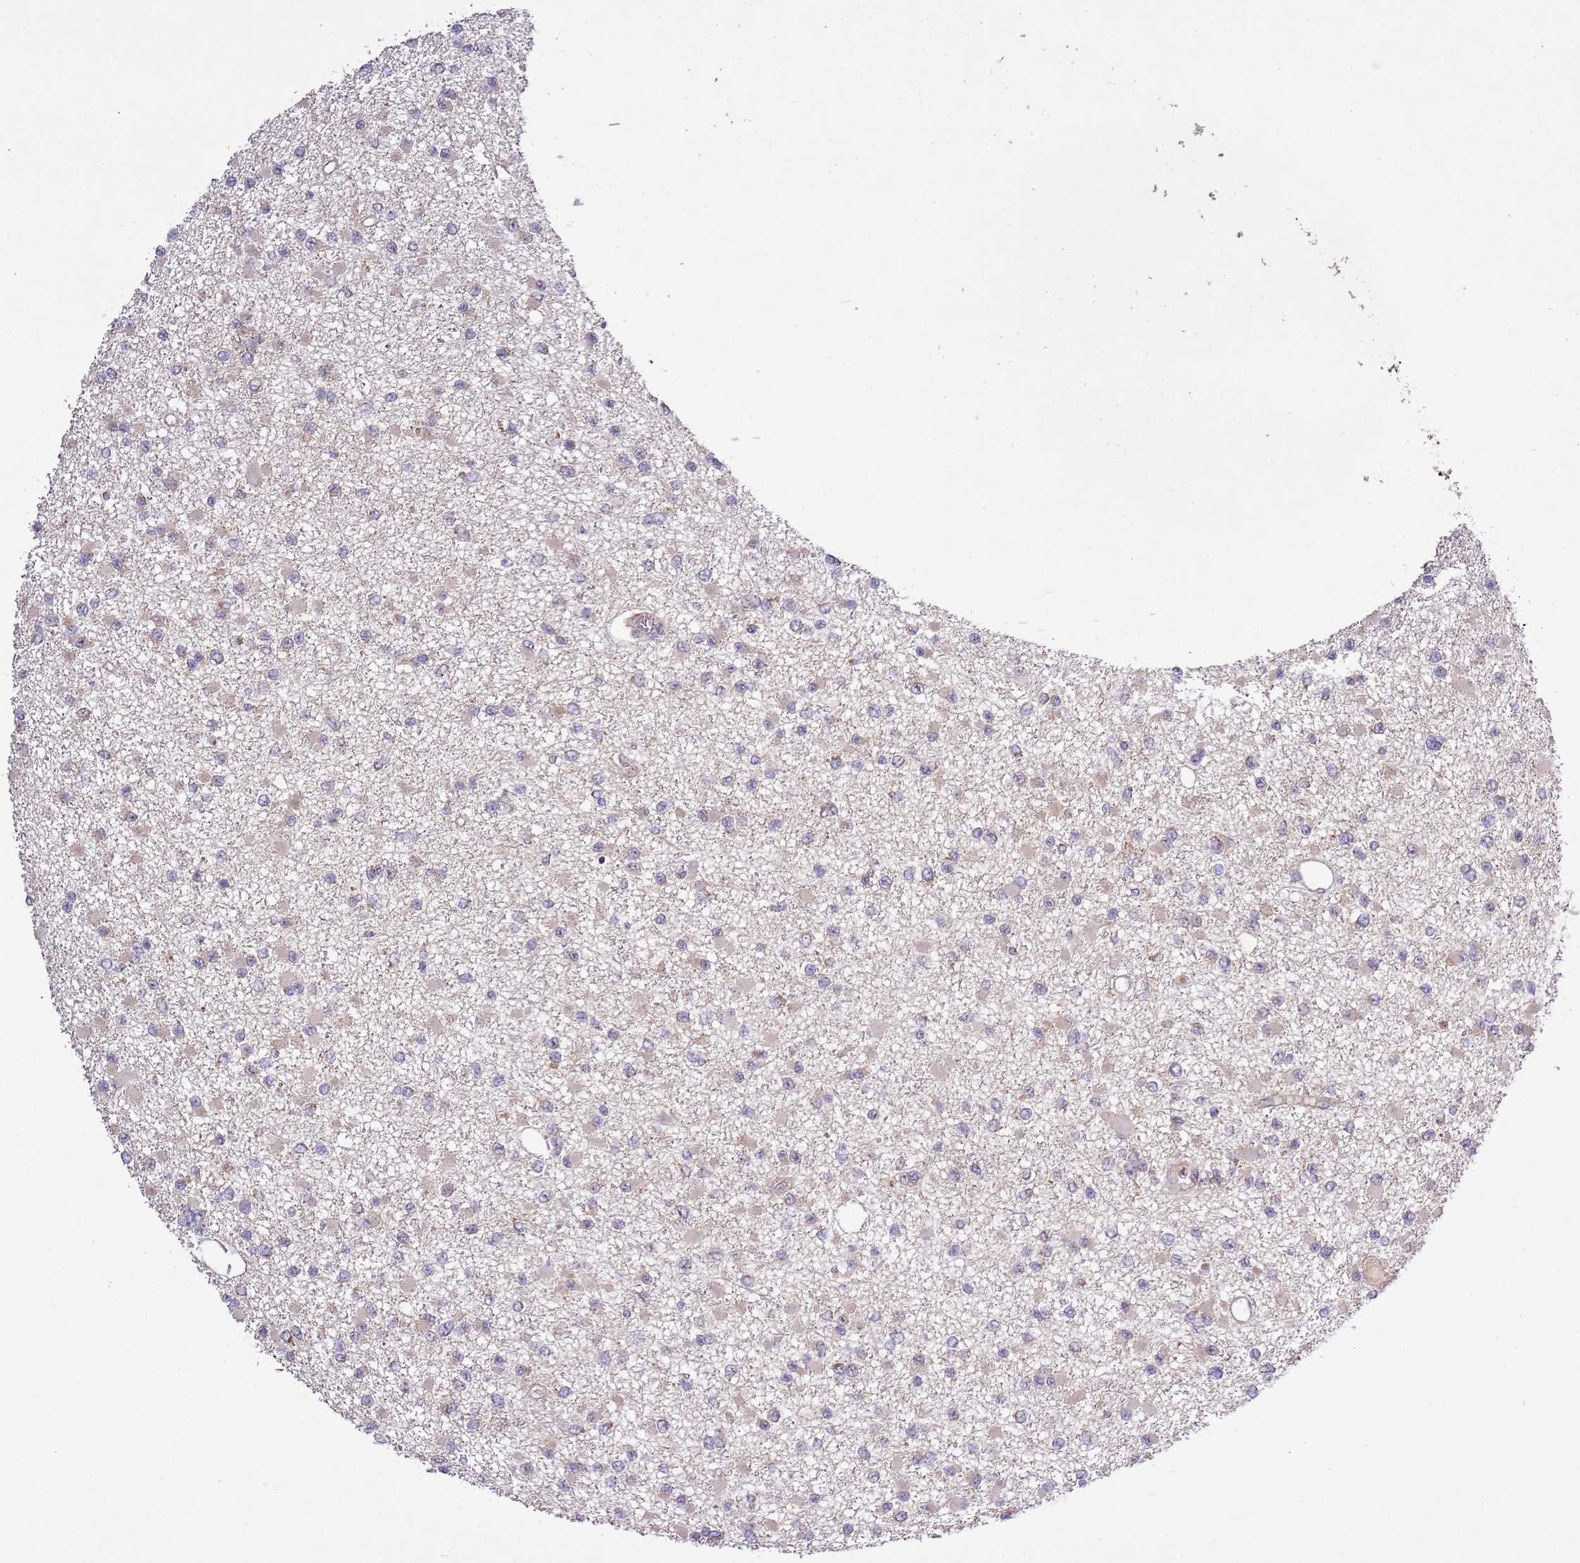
{"staining": {"intensity": "weak", "quantity": "<25%", "location": "cytoplasmic/membranous"}, "tissue": "glioma", "cell_type": "Tumor cells", "image_type": "cancer", "snomed": [{"axis": "morphology", "description": "Glioma, malignant, Low grade"}, {"axis": "topography", "description": "Brain"}], "caption": "A photomicrograph of human malignant low-grade glioma is negative for staining in tumor cells.", "gene": "MFNG", "patient": {"sex": "female", "age": 22}}